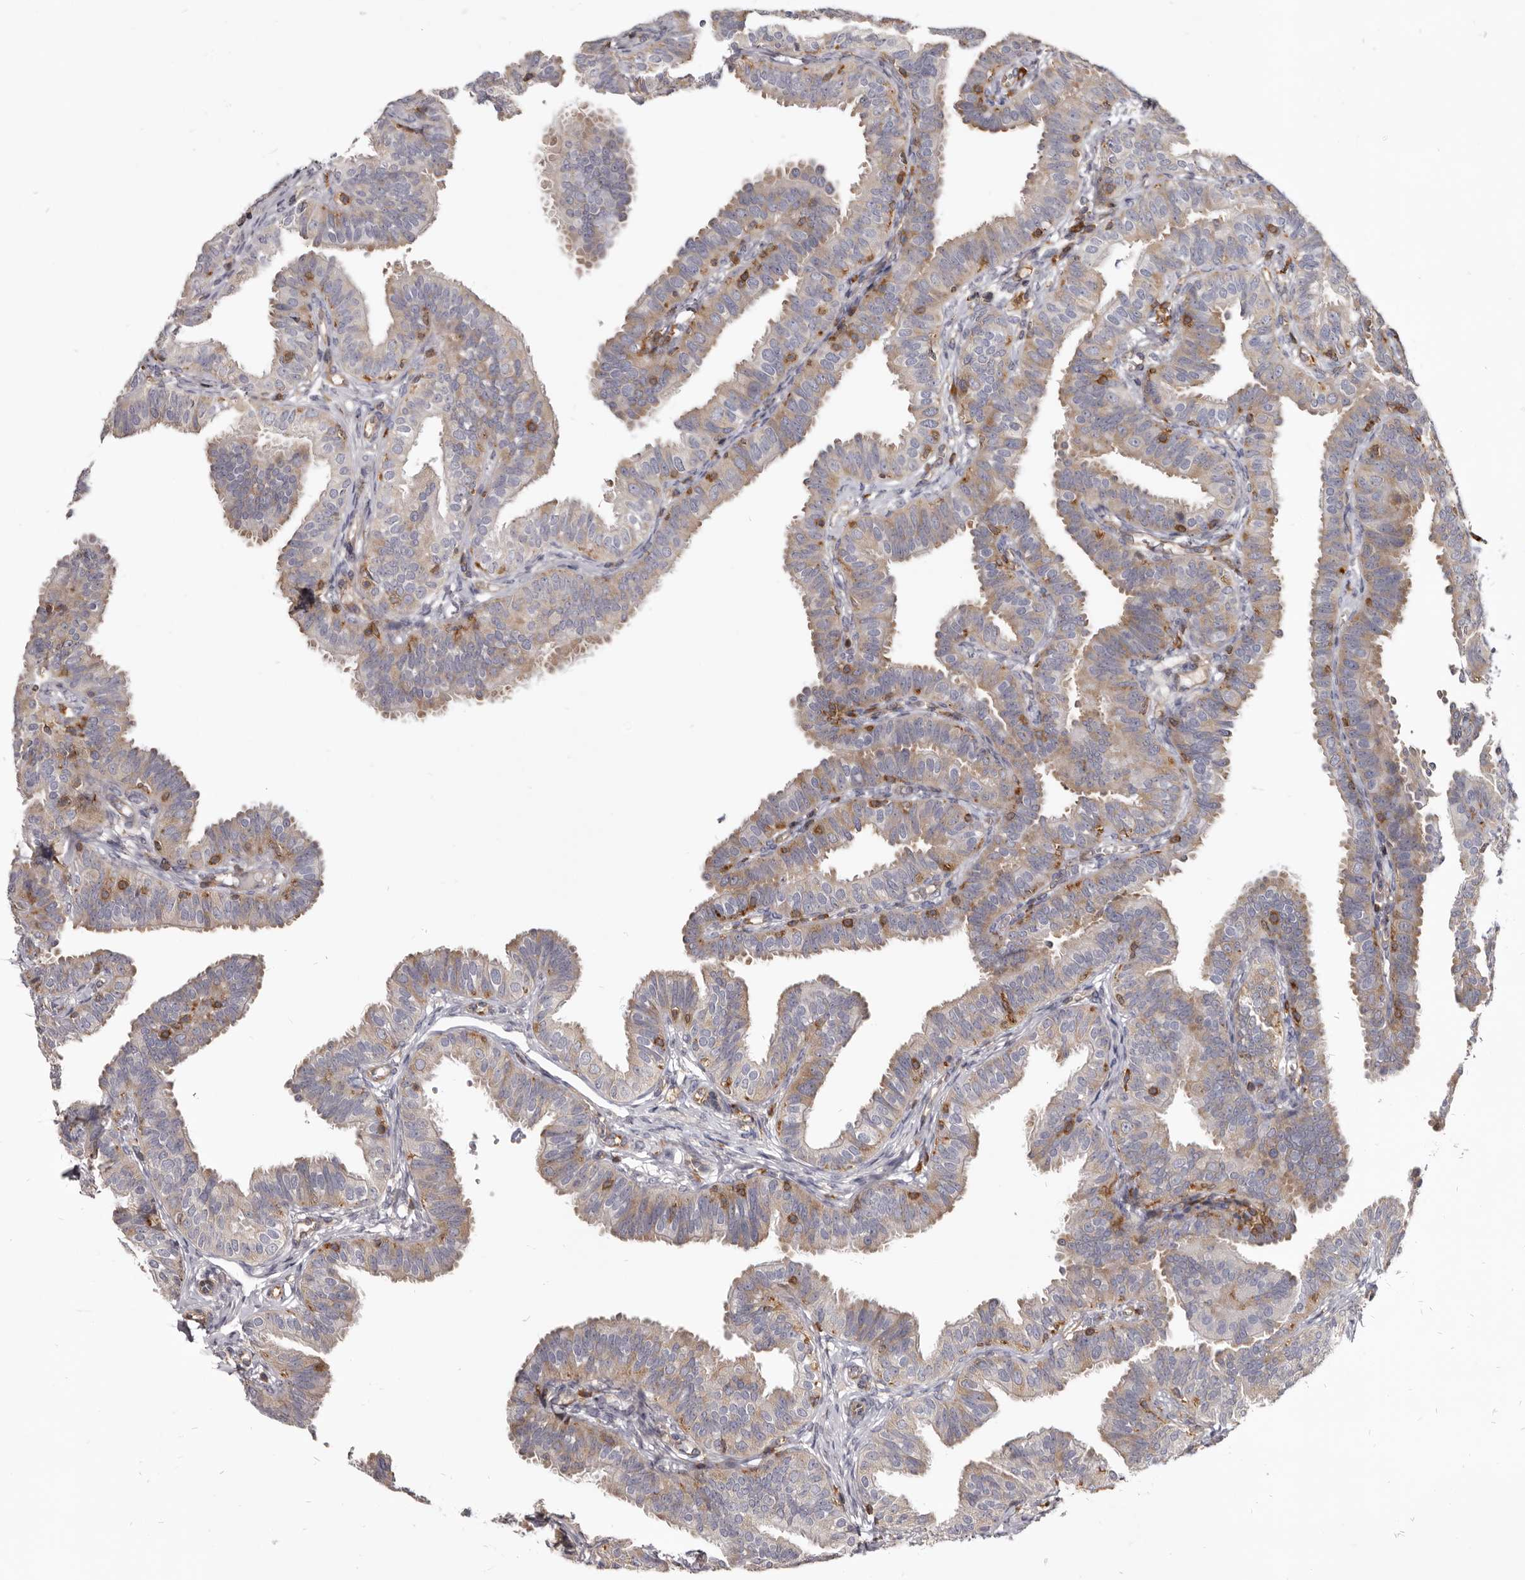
{"staining": {"intensity": "weak", "quantity": "25%-75%", "location": "cytoplasmic/membranous"}, "tissue": "fallopian tube", "cell_type": "Glandular cells", "image_type": "normal", "snomed": [{"axis": "morphology", "description": "Normal tissue, NOS"}, {"axis": "topography", "description": "Fallopian tube"}], "caption": "A high-resolution histopathology image shows IHC staining of unremarkable fallopian tube, which exhibits weak cytoplasmic/membranous staining in approximately 25%-75% of glandular cells. The staining was performed using DAB (3,3'-diaminobenzidine), with brown indicating positive protein expression. Nuclei are stained blue with hematoxylin.", "gene": "CBL", "patient": {"sex": "female", "age": 35}}